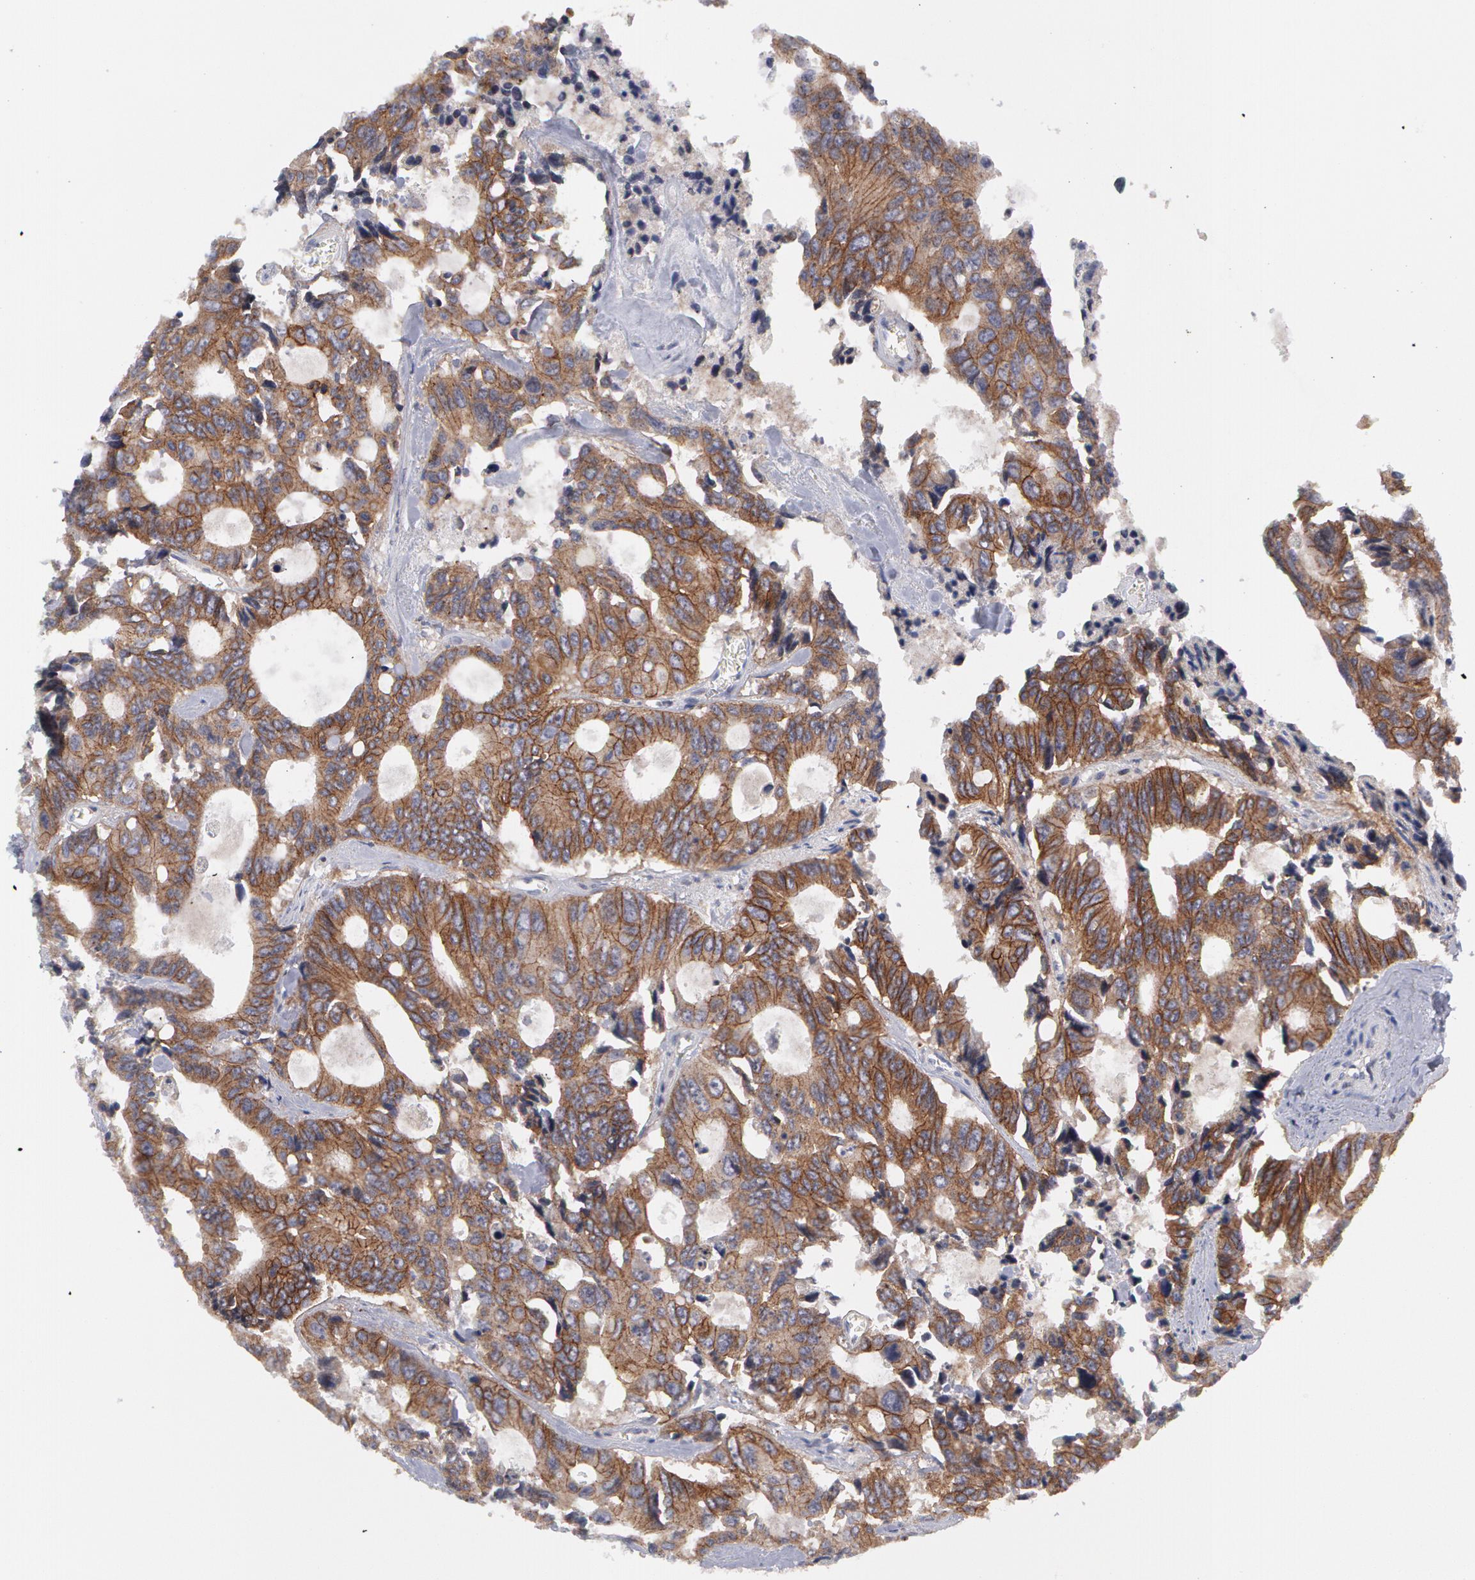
{"staining": {"intensity": "moderate", "quantity": ">75%", "location": "cytoplasmic/membranous"}, "tissue": "colorectal cancer", "cell_type": "Tumor cells", "image_type": "cancer", "snomed": [{"axis": "morphology", "description": "Adenocarcinoma, NOS"}, {"axis": "topography", "description": "Rectum"}], "caption": "Protein expression analysis of adenocarcinoma (colorectal) demonstrates moderate cytoplasmic/membranous positivity in approximately >75% of tumor cells.", "gene": "ERBB2", "patient": {"sex": "male", "age": 76}}